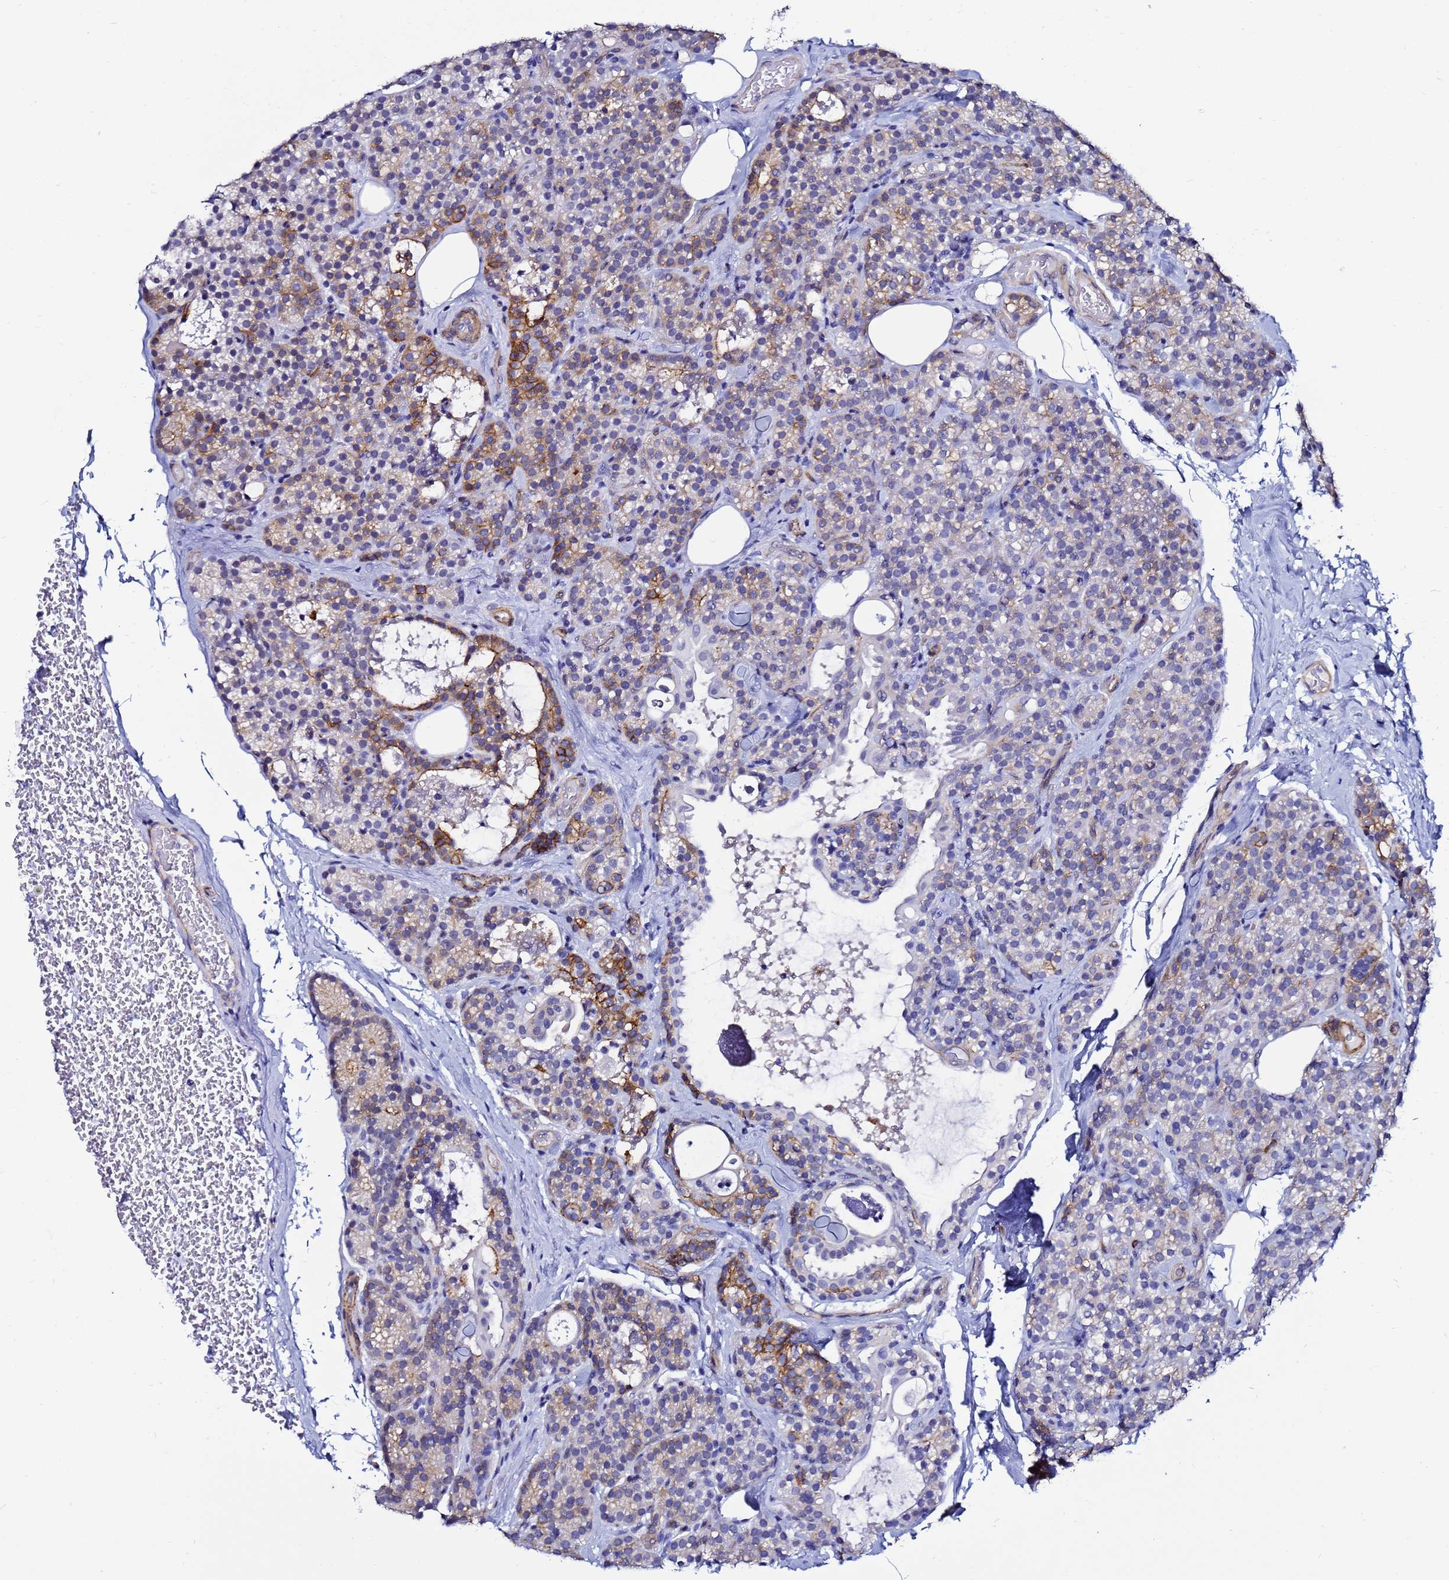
{"staining": {"intensity": "moderate", "quantity": "<25%", "location": "cytoplasmic/membranous"}, "tissue": "parathyroid gland", "cell_type": "Glandular cells", "image_type": "normal", "snomed": [{"axis": "morphology", "description": "Normal tissue, NOS"}, {"axis": "topography", "description": "Parathyroid gland"}], "caption": "Brown immunohistochemical staining in benign parathyroid gland shows moderate cytoplasmic/membranous staining in about <25% of glandular cells.", "gene": "DEFB104A", "patient": {"sex": "female", "age": 45}}